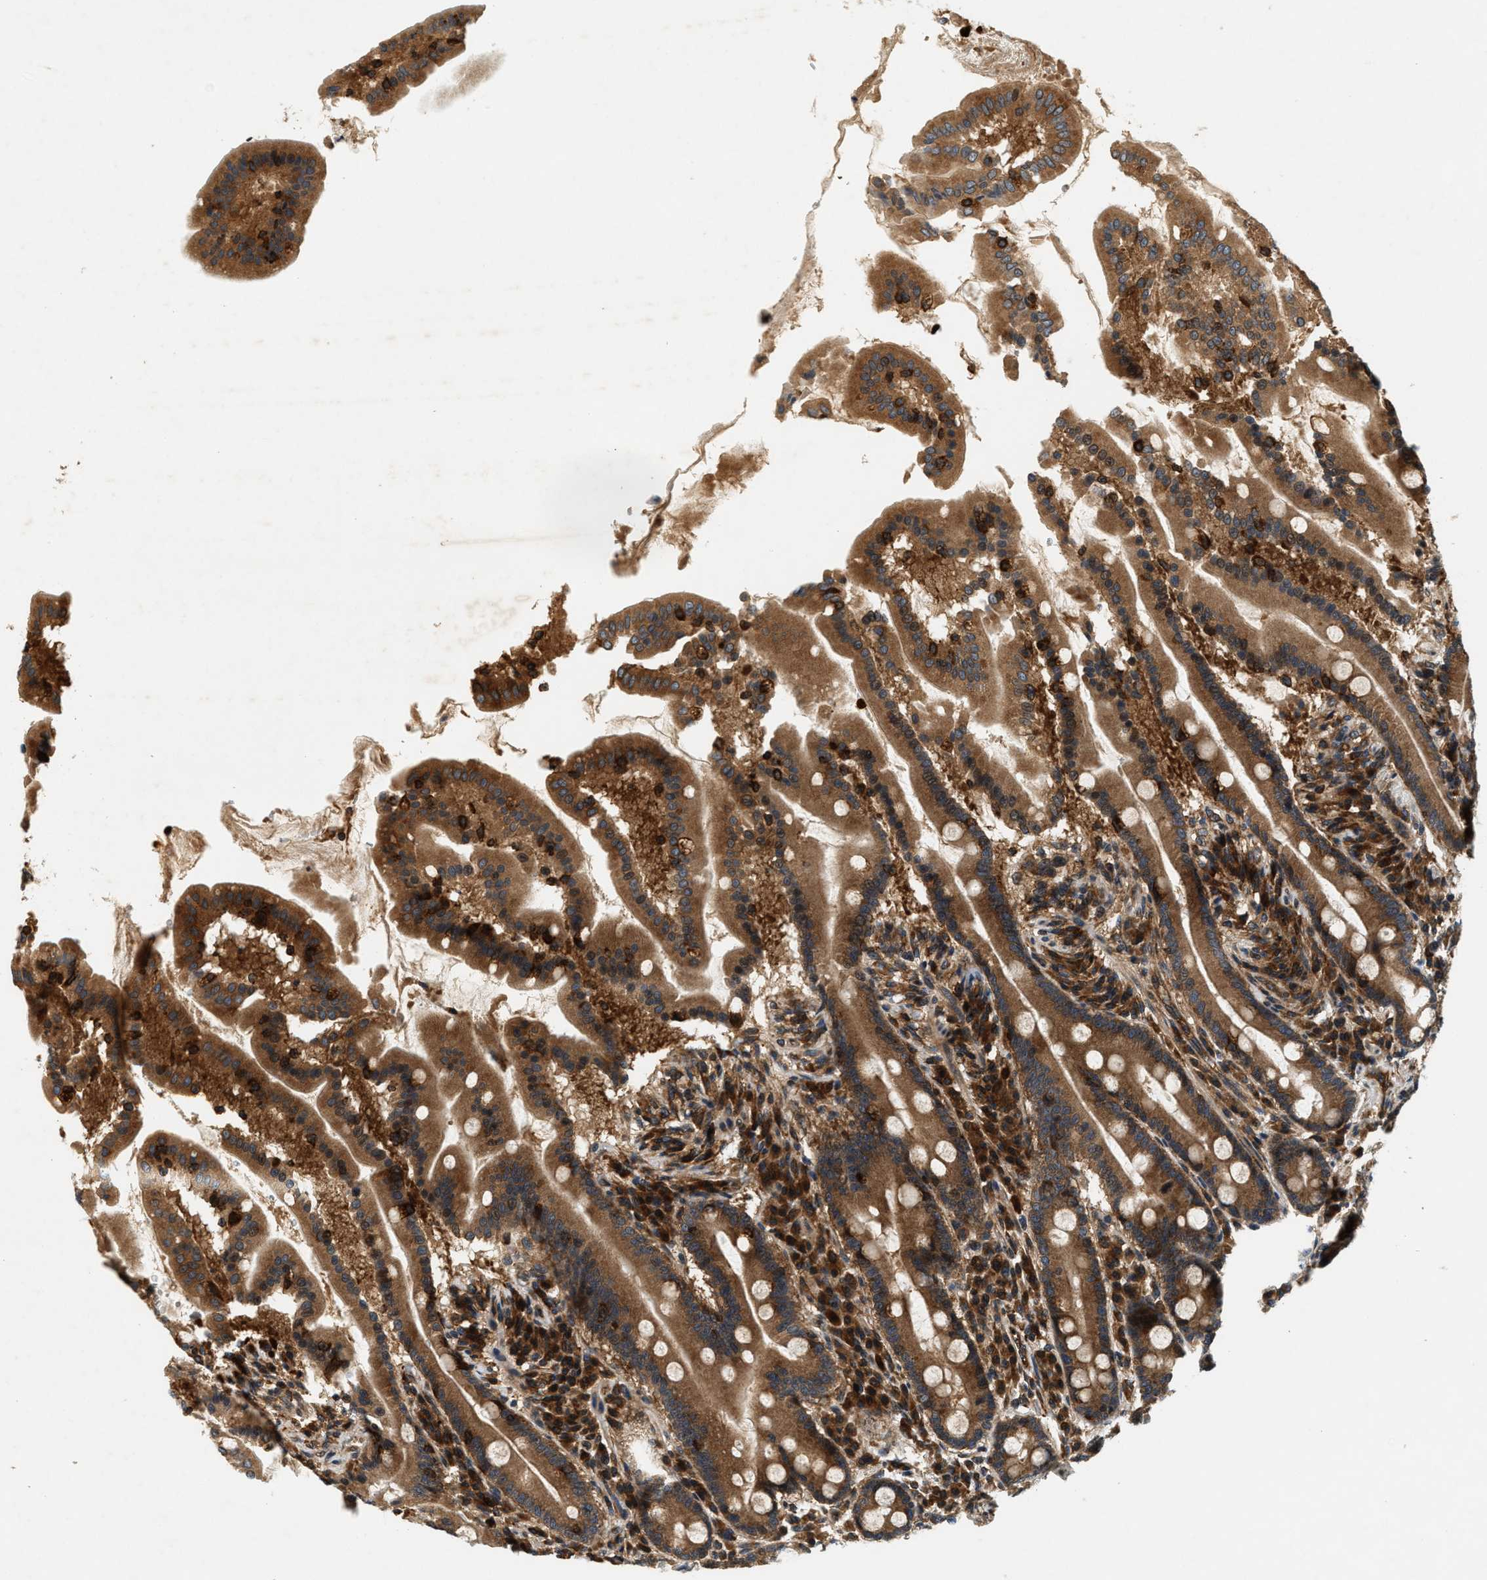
{"staining": {"intensity": "strong", "quantity": ">75%", "location": "cytoplasmic/membranous"}, "tissue": "duodenum", "cell_type": "Glandular cells", "image_type": "normal", "snomed": [{"axis": "morphology", "description": "Normal tissue, NOS"}, {"axis": "topography", "description": "Duodenum"}], "caption": "Immunohistochemistry of benign human duodenum reveals high levels of strong cytoplasmic/membranous staining in approximately >75% of glandular cells. Nuclei are stained in blue.", "gene": "SAMD9", "patient": {"sex": "male", "age": 50}}